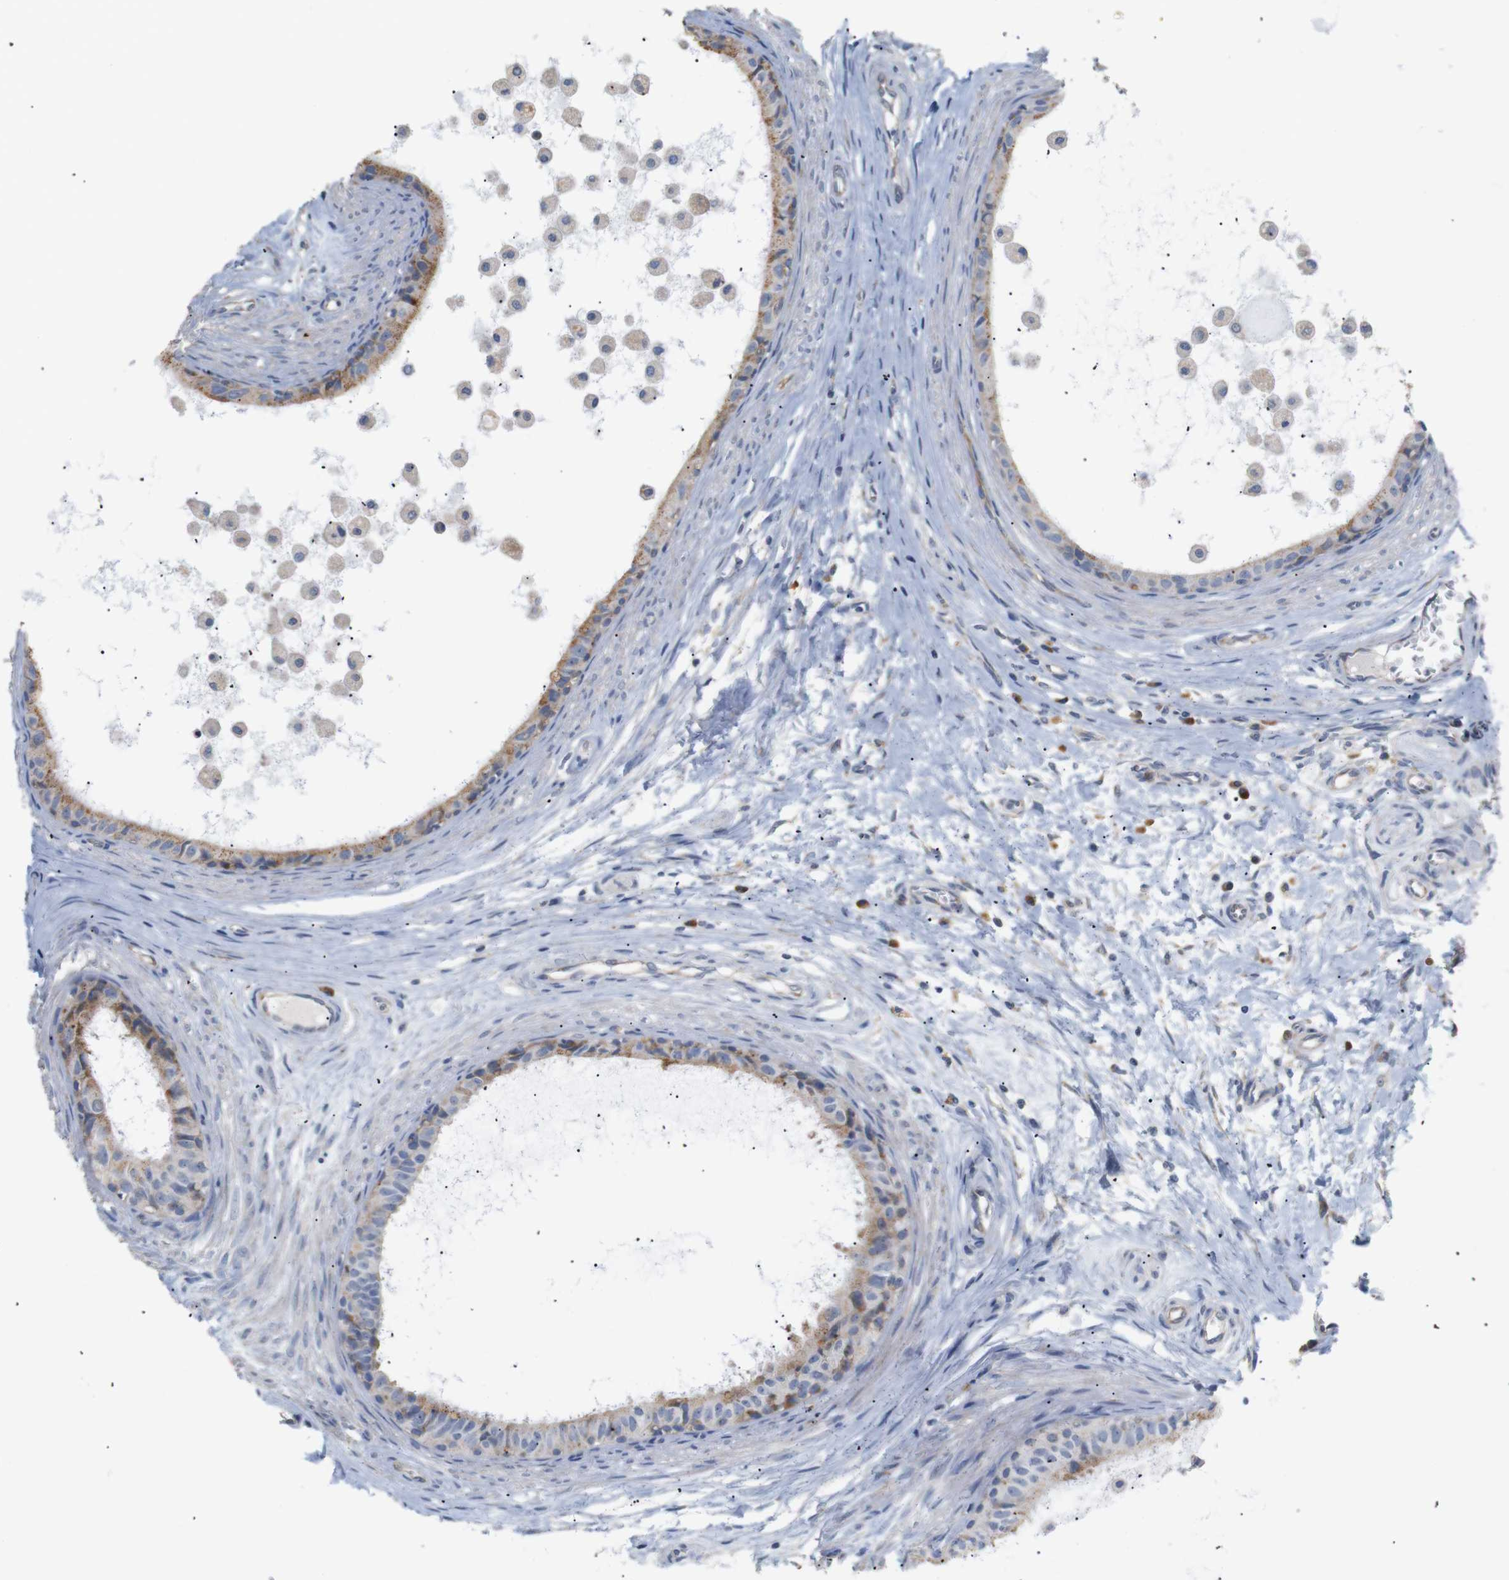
{"staining": {"intensity": "moderate", "quantity": ">75%", "location": "cytoplasmic/membranous"}, "tissue": "epididymis", "cell_type": "Glandular cells", "image_type": "normal", "snomed": [{"axis": "morphology", "description": "Normal tissue, NOS"}, {"axis": "morphology", "description": "Inflammation, NOS"}, {"axis": "topography", "description": "Epididymis"}], "caption": "High-magnification brightfield microscopy of unremarkable epididymis stained with DAB (brown) and counterstained with hematoxylin (blue). glandular cells exhibit moderate cytoplasmic/membranous expression is identified in approximately>75% of cells. The protein of interest is shown in brown color, while the nuclei are stained blue.", "gene": "TRIM5", "patient": {"sex": "male", "age": 85}}